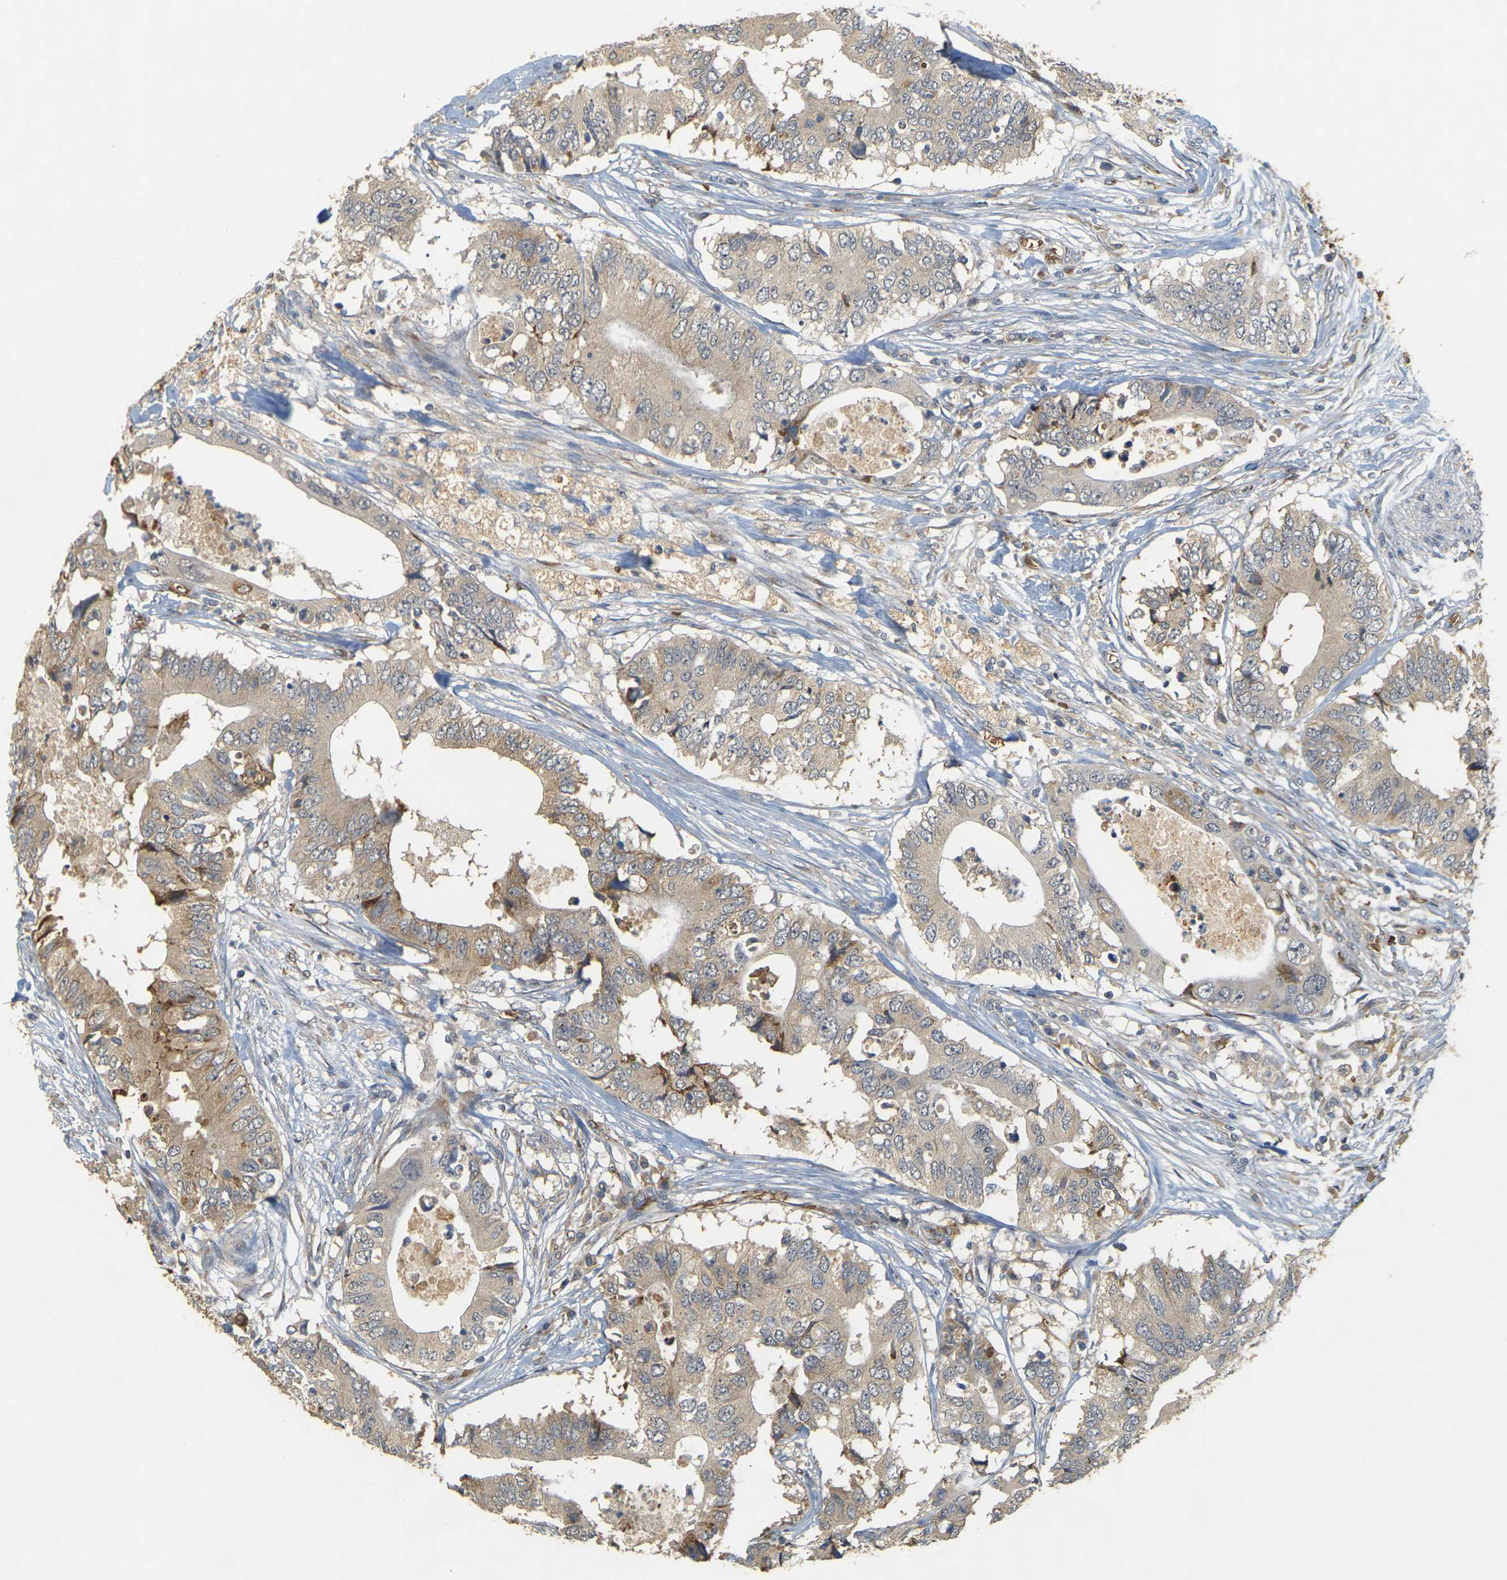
{"staining": {"intensity": "weak", "quantity": "25%-75%", "location": "cytoplasmic/membranous"}, "tissue": "colorectal cancer", "cell_type": "Tumor cells", "image_type": "cancer", "snomed": [{"axis": "morphology", "description": "Adenocarcinoma, NOS"}, {"axis": "topography", "description": "Colon"}], "caption": "Brown immunohistochemical staining in adenocarcinoma (colorectal) displays weak cytoplasmic/membranous staining in approximately 25%-75% of tumor cells.", "gene": "MEGF9", "patient": {"sex": "male", "age": 71}}